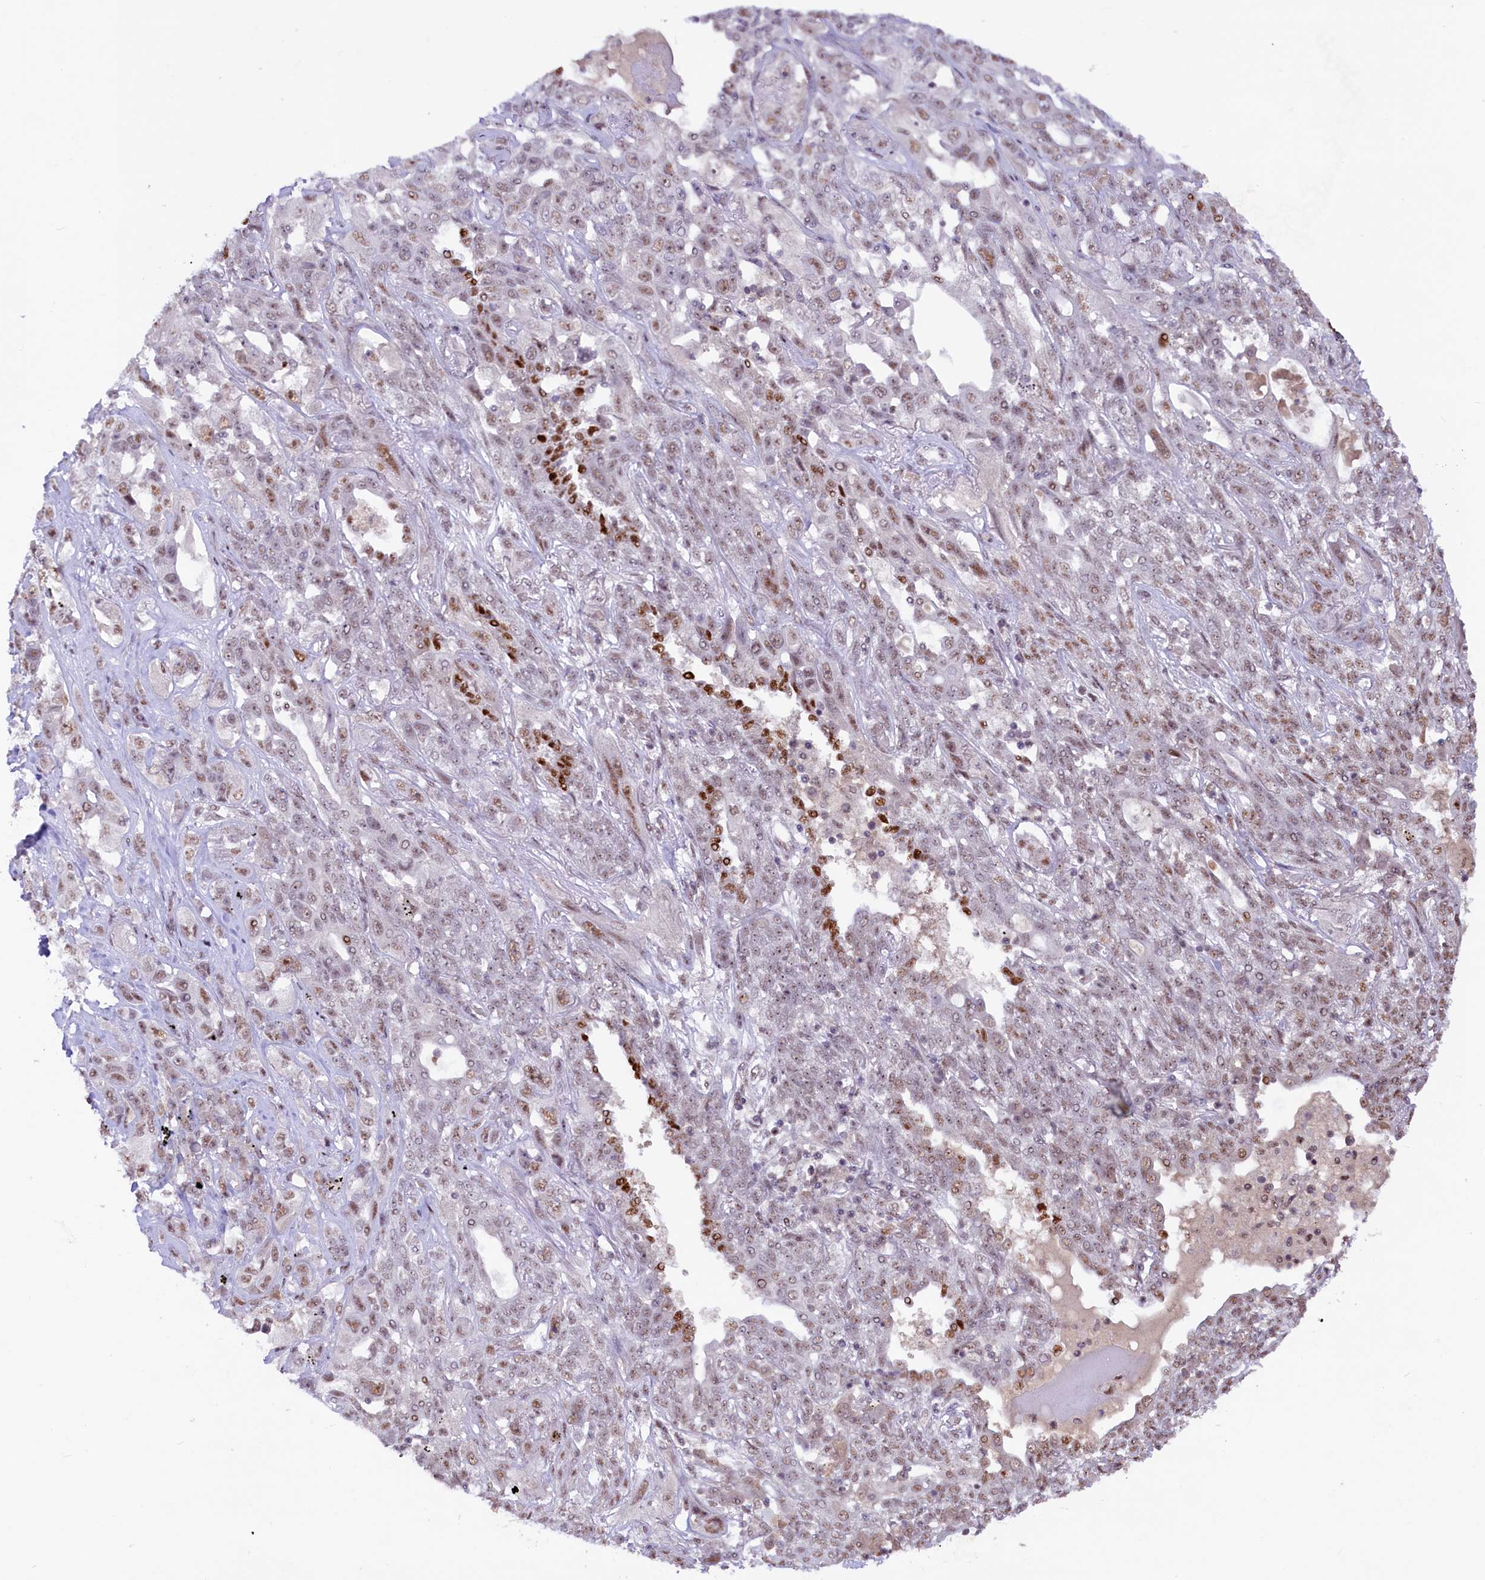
{"staining": {"intensity": "weak", "quantity": "<25%", "location": "nuclear"}, "tissue": "lung cancer", "cell_type": "Tumor cells", "image_type": "cancer", "snomed": [{"axis": "morphology", "description": "Squamous cell carcinoma, NOS"}, {"axis": "topography", "description": "Lung"}], "caption": "Histopathology image shows no protein positivity in tumor cells of lung squamous cell carcinoma tissue.", "gene": "ANKS3", "patient": {"sex": "female", "age": 70}}